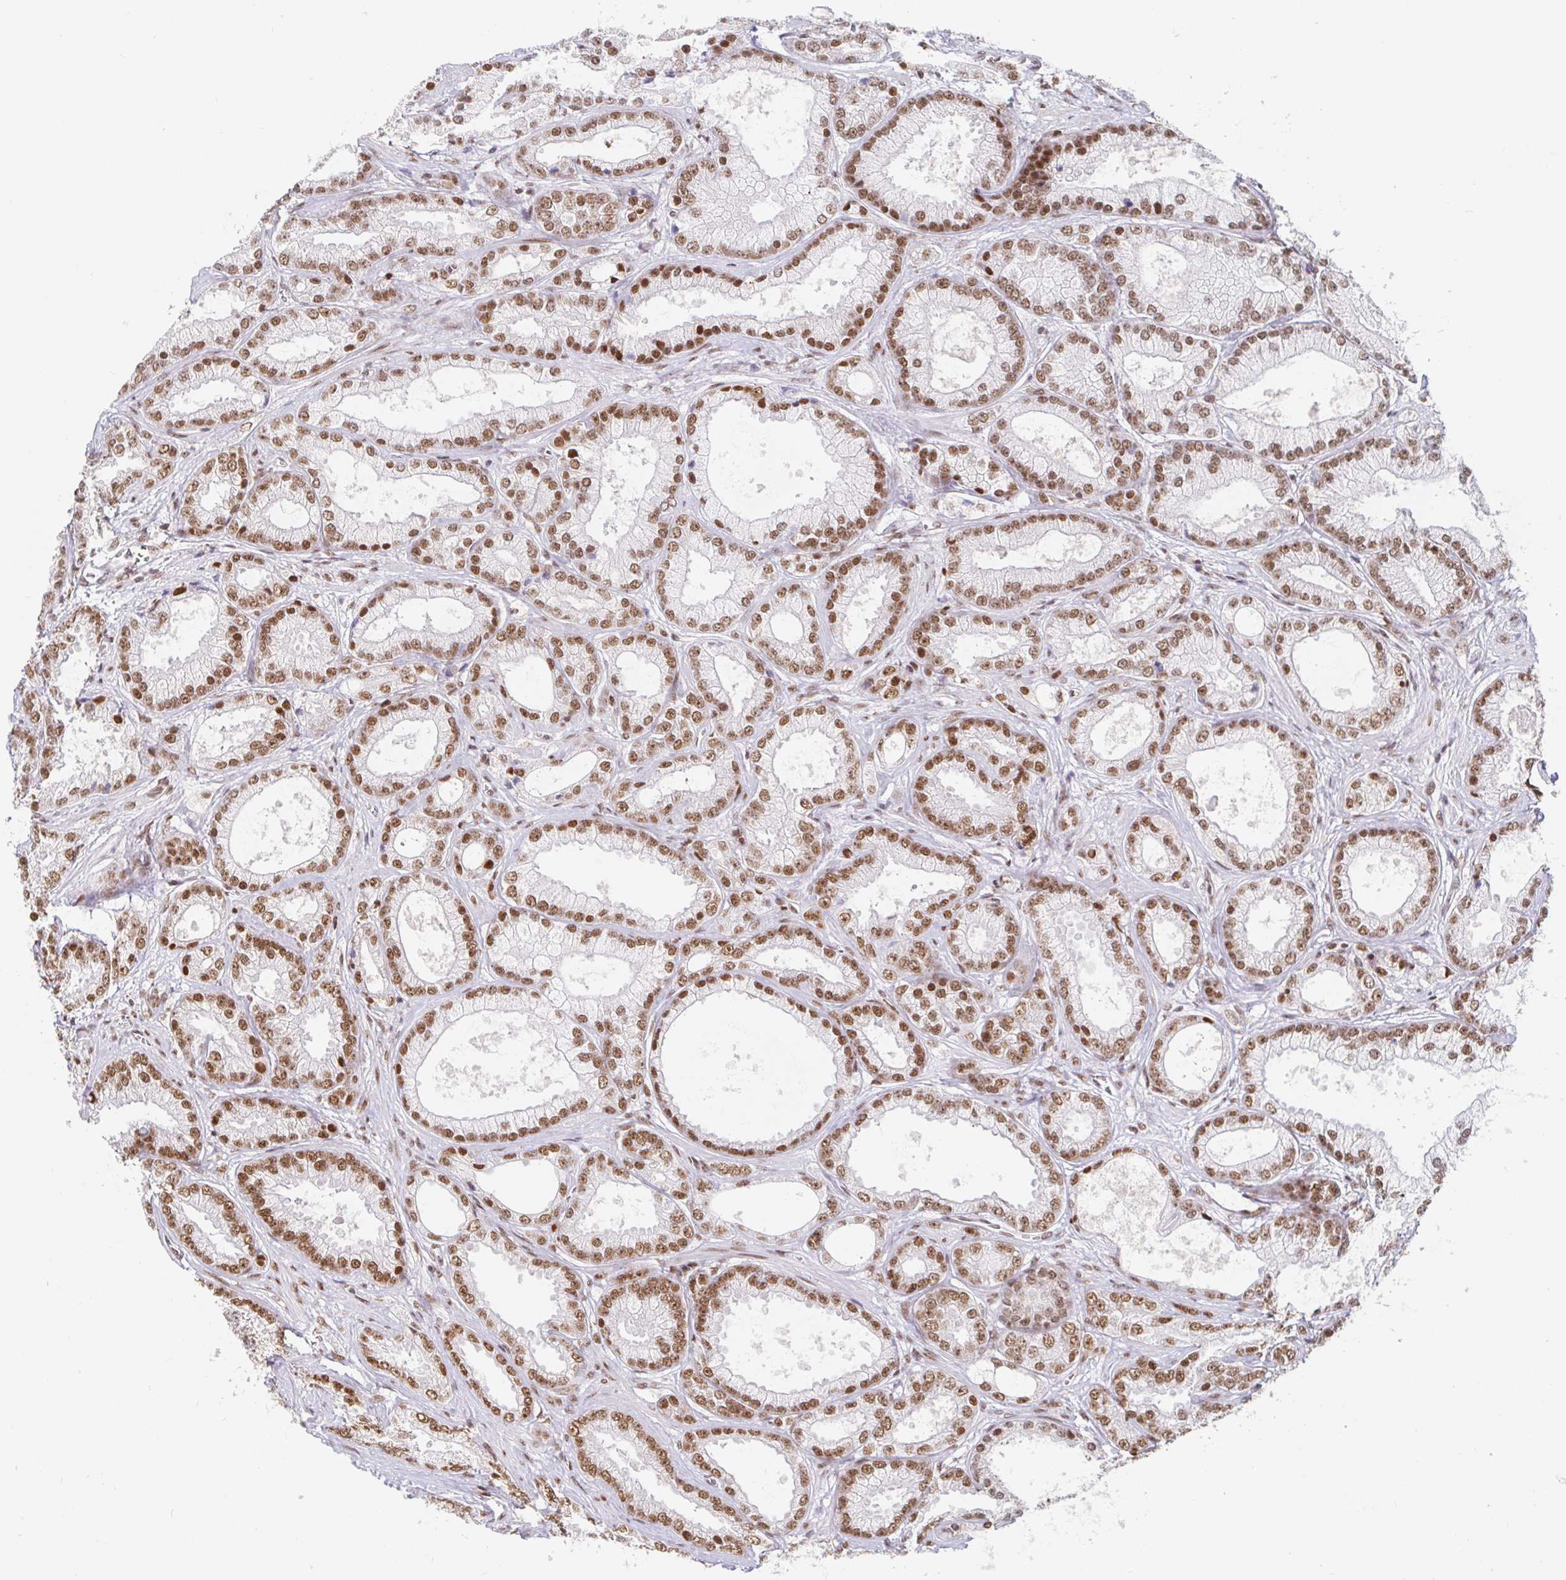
{"staining": {"intensity": "moderate", "quantity": "25%-75%", "location": "nuclear"}, "tissue": "prostate cancer", "cell_type": "Tumor cells", "image_type": "cancer", "snomed": [{"axis": "morphology", "description": "Adenocarcinoma, High grade"}, {"axis": "topography", "description": "Prostate"}], "caption": "Immunohistochemical staining of prostate cancer (high-grade adenocarcinoma) shows moderate nuclear protein positivity in about 25%-75% of tumor cells.", "gene": "RBMX", "patient": {"sex": "male", "age": 67}}